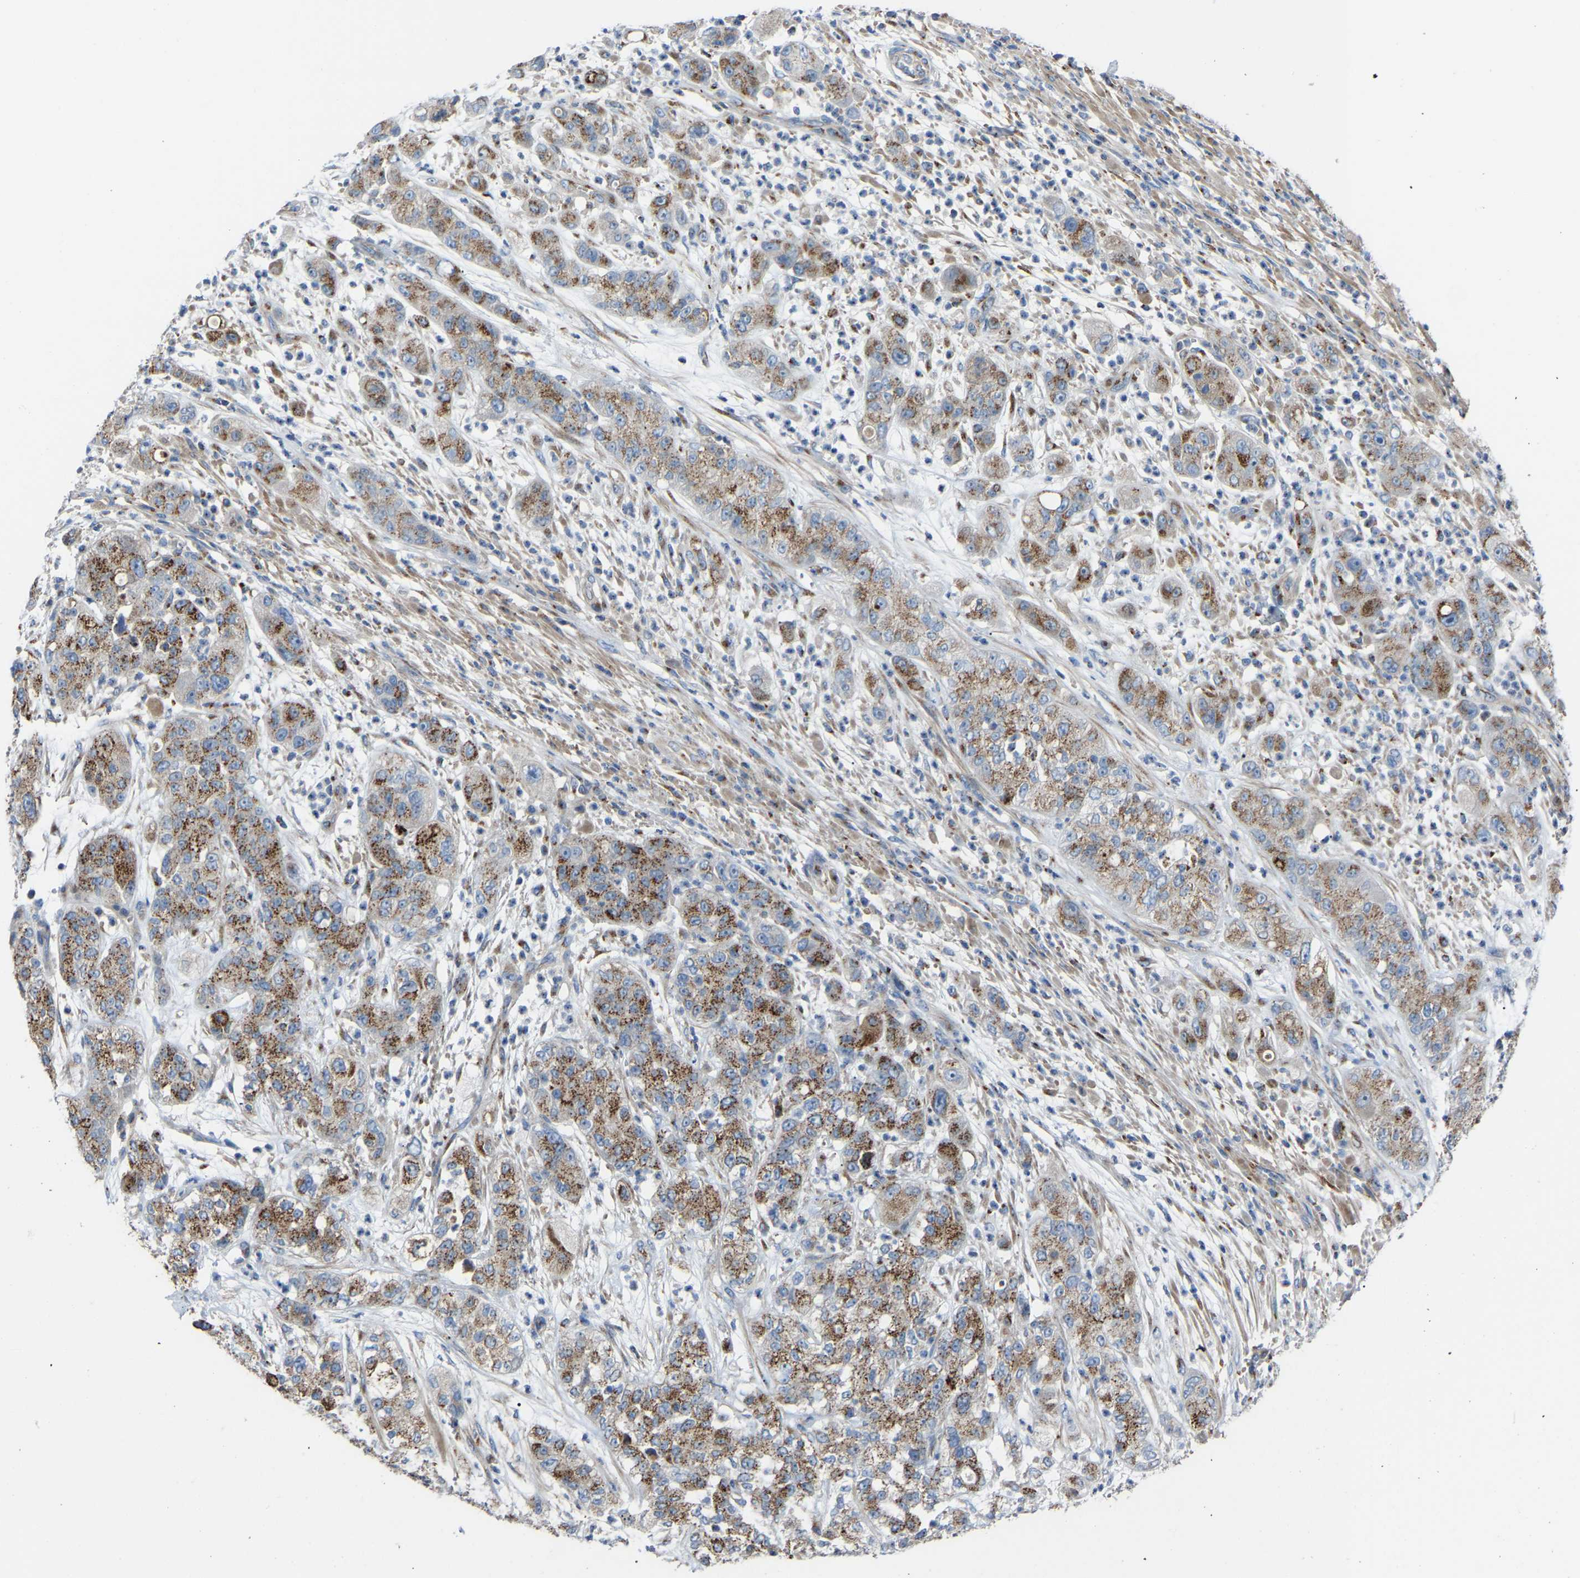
{"staining": {"intensity": "moderate", "quantity": ">75%", "location": "cytoplasmic/membranous"}, "tissue": "pancreatic cancer", "cell_type": "Tumor cells", "image_type": "cancer", "snomed": [{"axis": "morphology", "description": "Adenocarcinoma, NOS"}, {"axis": "topography", "description": "Pancreas"}], "caption": "Immunohistochemical staining of human adenocarcinoma (pancreatic) exhibits medium levels of moderate cytoplasmic/membranous protein positivity in about >75% of tumor cells. The staining was performed using DAB to visualize the protein expression in brown, while the nuclei were stained in blue with hematoxylin (Magnification: 20x).", "gene": "CANT1", "patient": {"sex": "female", "age": 78}}